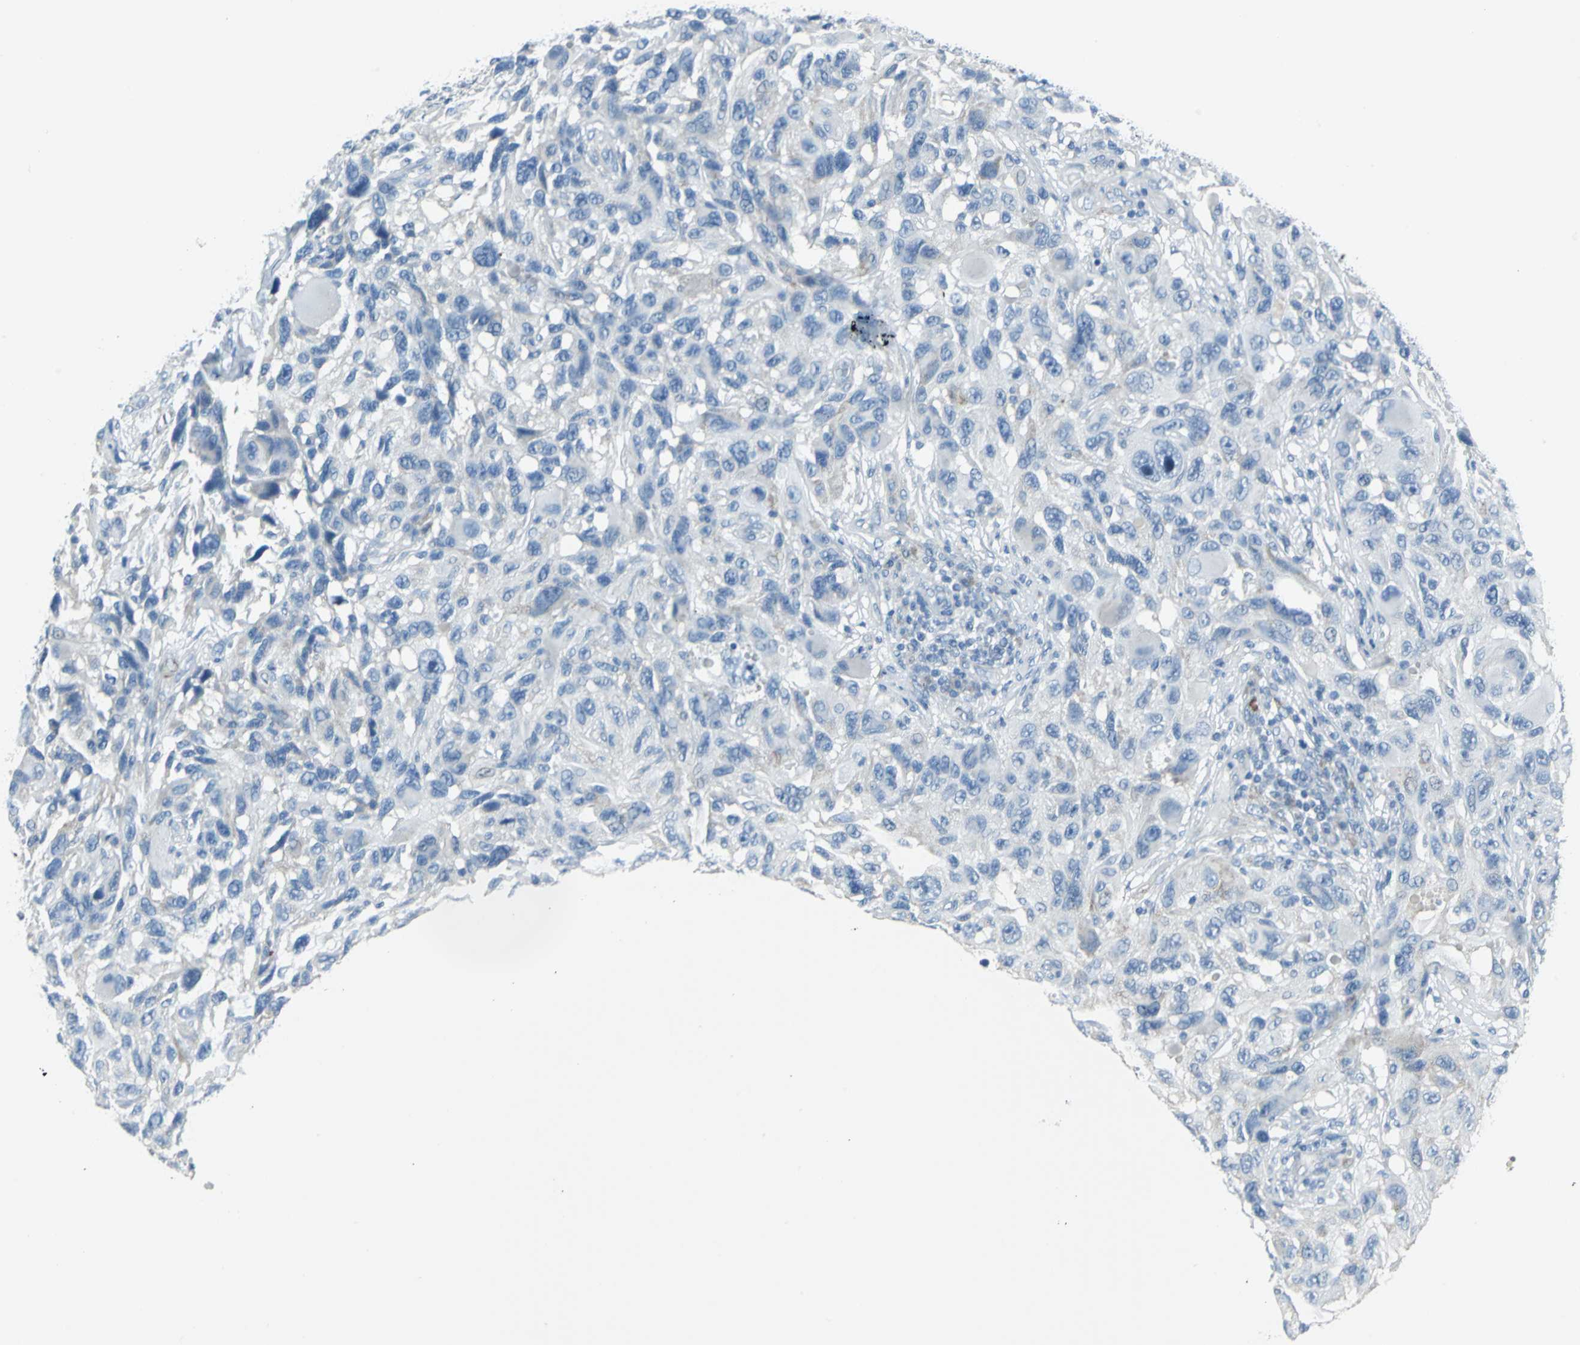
{"staining": {"intensity": "negative", "quantity": "none", "location": "none"}, "tissue": "melanoma", "cell_type": "Tumor cells", "image_type": "cancer", "snomed": [{"axis": "morphology", "description": "Malignant melanoma, NOS"}, {"axis": "topography", "description": "Skin"}], "caption": "Tumor cells show no significant protein staining in melanoma. The staining was performed using DAB (3,3'-diaminobenzidine) to visualize the protein expression in brown, while the nuclei were stained in blue with hematoxylin (Magnification: 20x).", "gene": "DNAI2", "patient": {"sex": "male", "age": 53}}